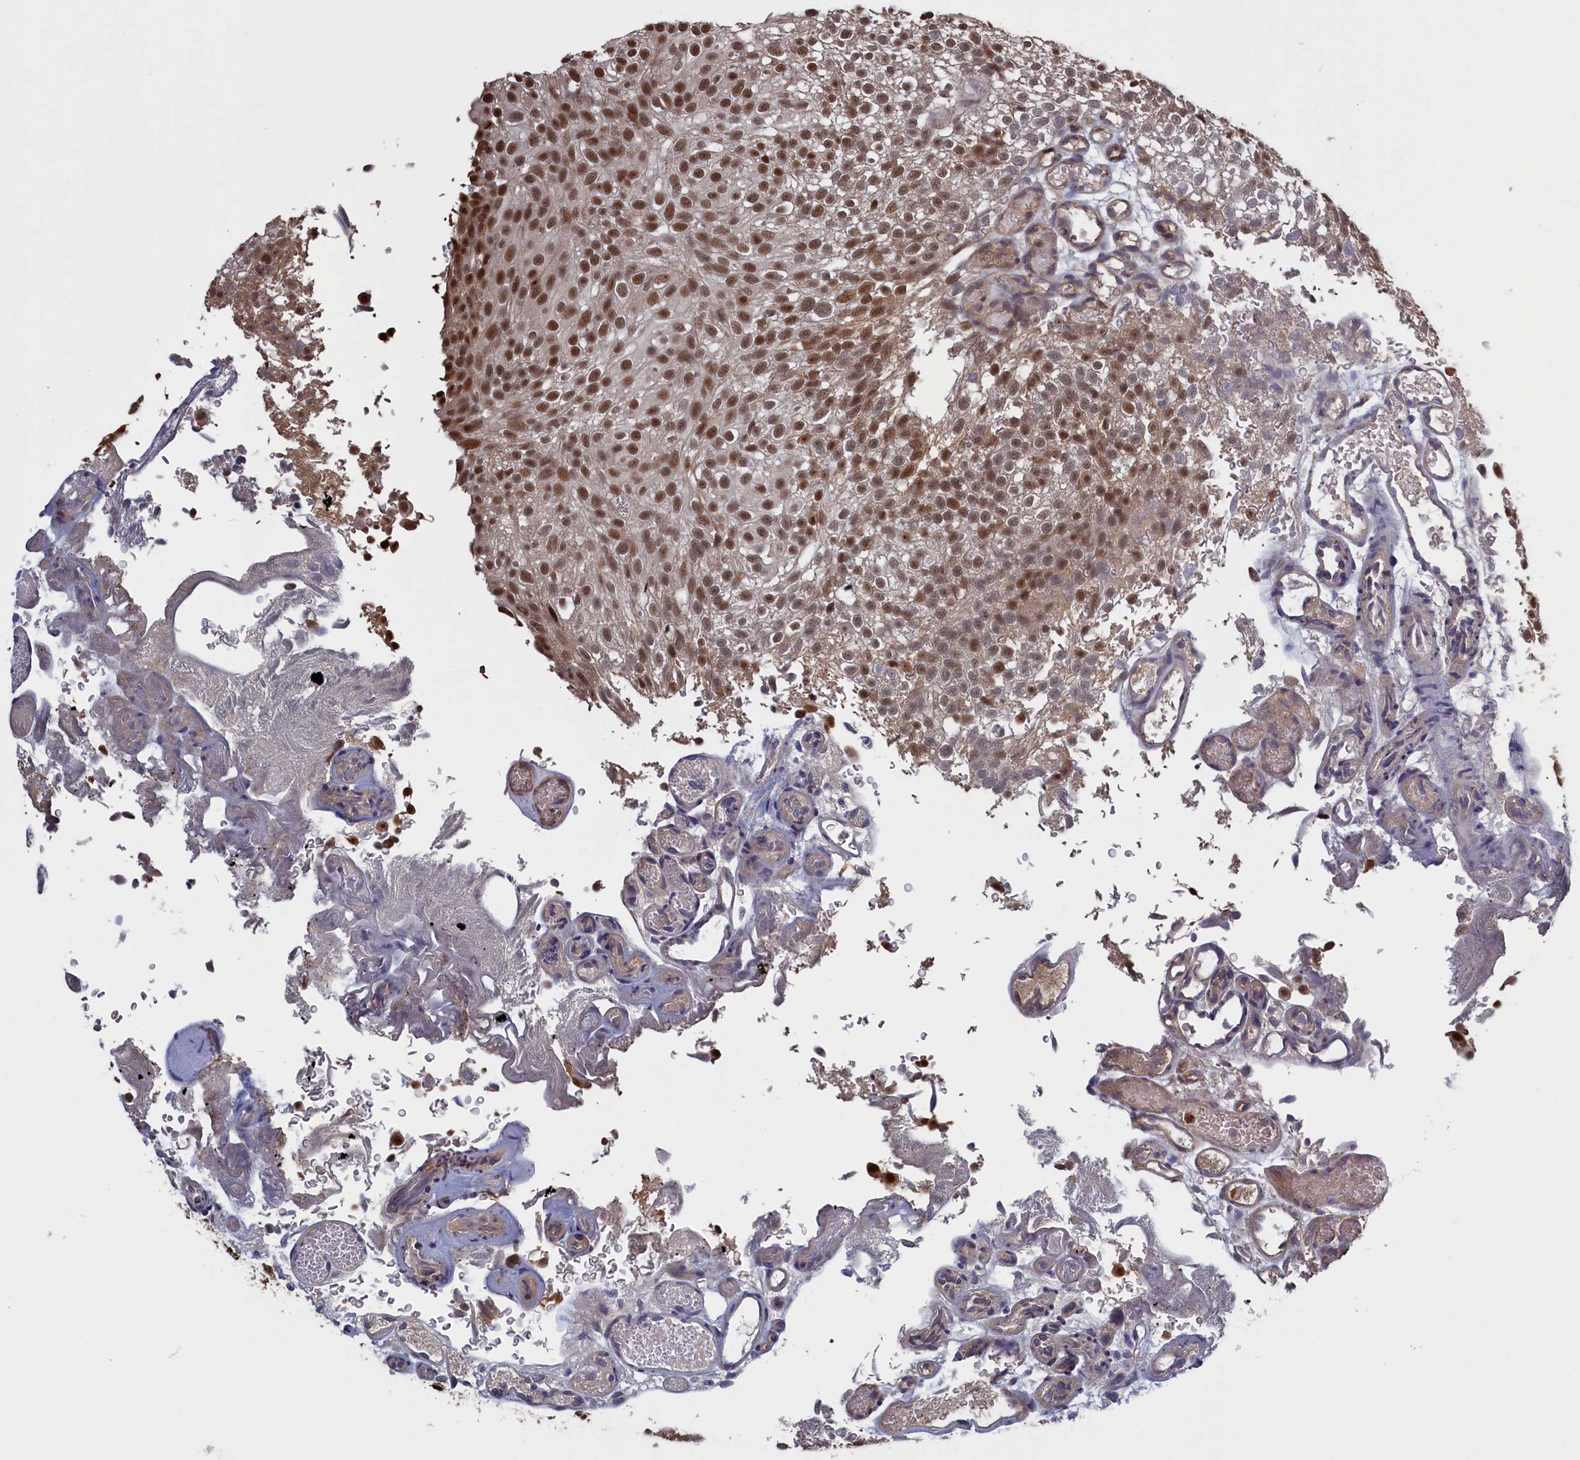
{"staining": {"intensity": "moderate", "quantity": ">75%", "location": "nuclear"}, "tissue": "urothelial cancer", "cell_type": "Tumor cells", "image_type": "cancer", "snomed": [{"axis": "morphology", "description": "Urothelial carcinoma, Low grade"}, {"axis": "topography", "description": "Urinary bladder"}], "caption": "Urothelial cancer stained with a protein marker demonstrates moderate staining in tumor cells.", "gene": "PLP2", "patient": {"sex": "male", "age": 78}}